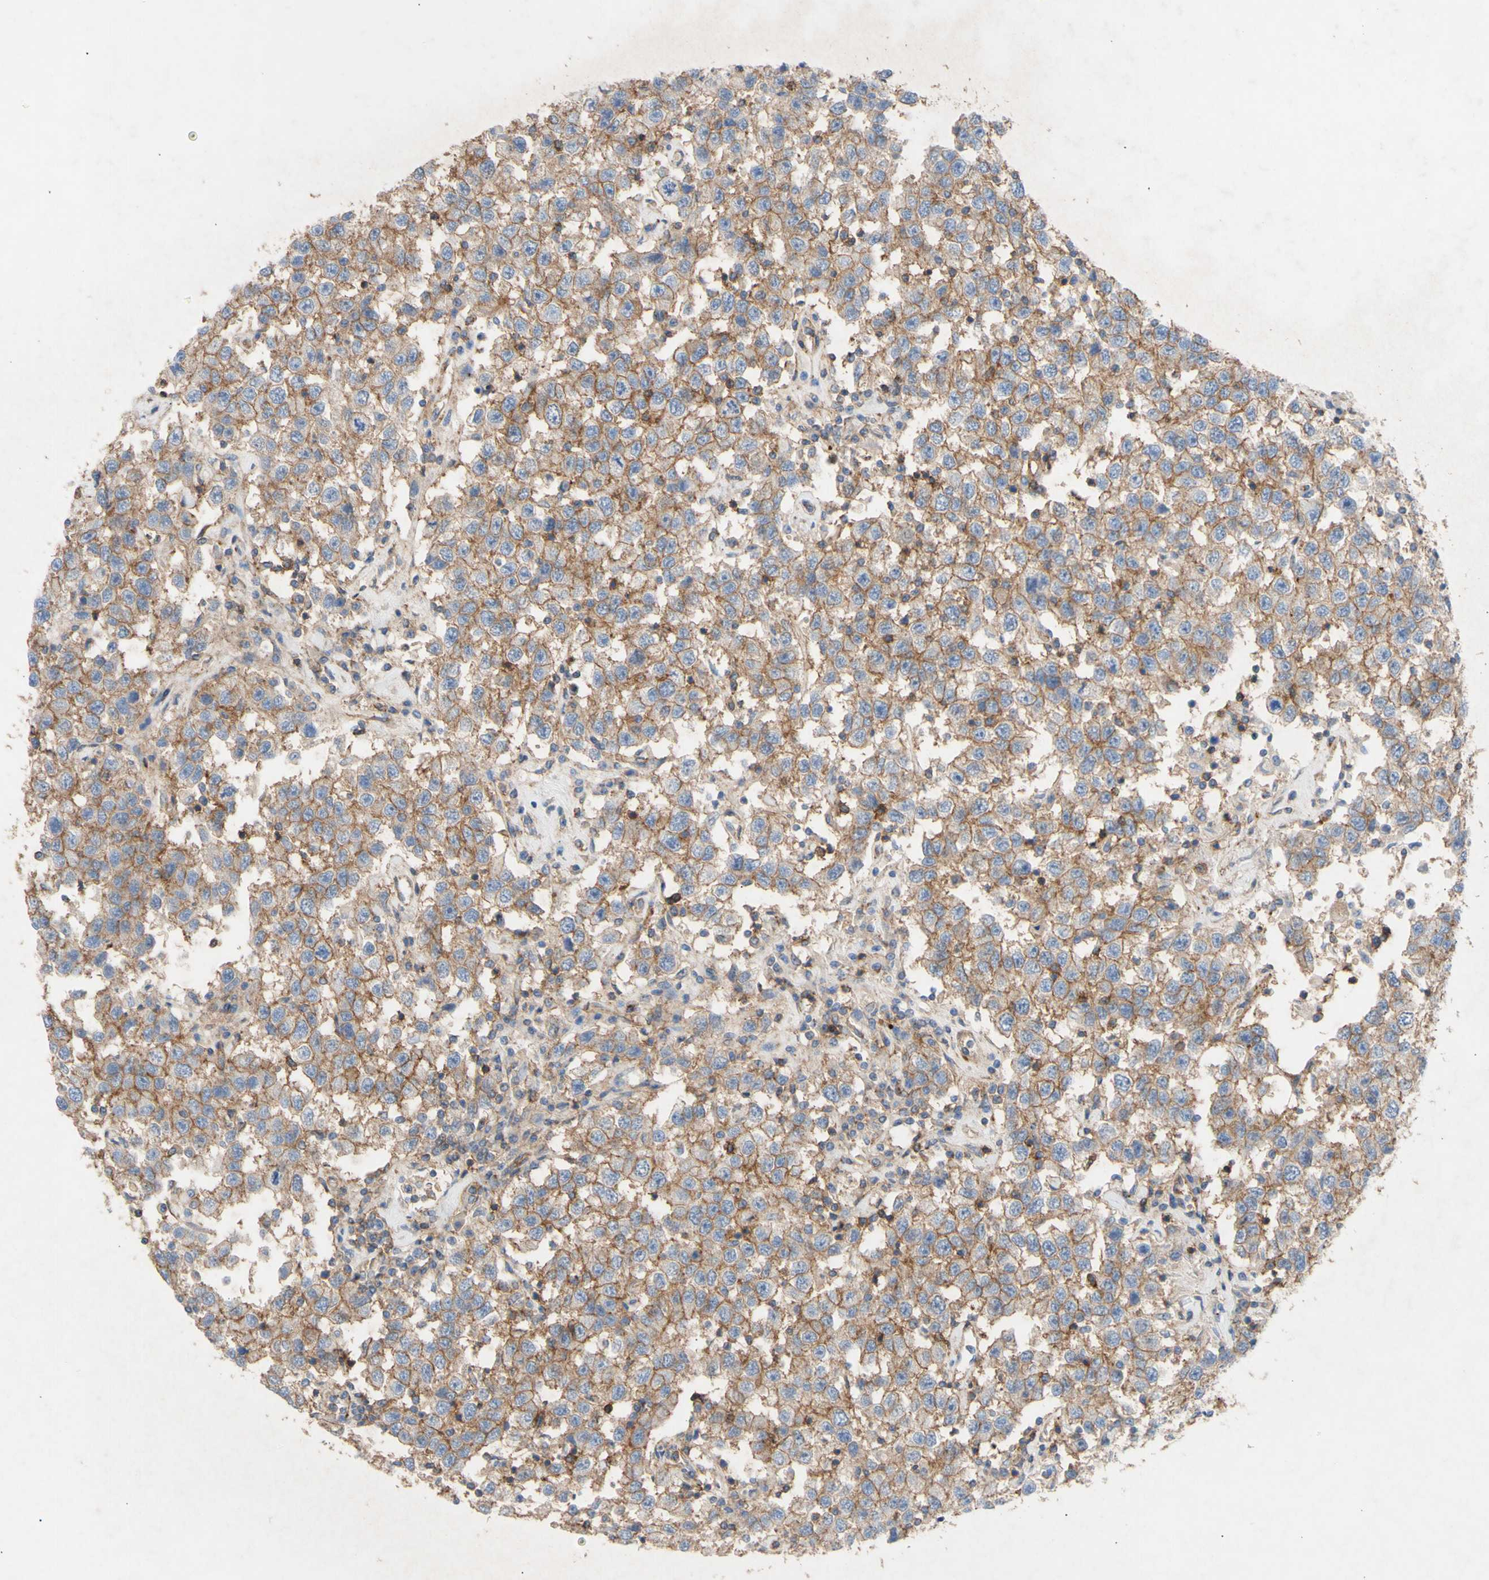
{"staining": {"intensity": "moderate", "quantity": ">75%", "location": "cytoplasmic/membranous"}, "tissue": "testis cancer", "cell_type": "Tumor cells", "image_type": "cancer", "snomed": [{"axis": "morphology", "description": "Seminoma, NOS"}, {"axis": "topography", "description": "Testis"}], "caption": "The histopathology image shows immunohistochemical staining of testis seminoma. There is moderate cytoplasmic/membranous staining is present in about >75% of tumor cells.", "gene": "ATP2A3", "patient": {"sex": "male", "age": 41}}